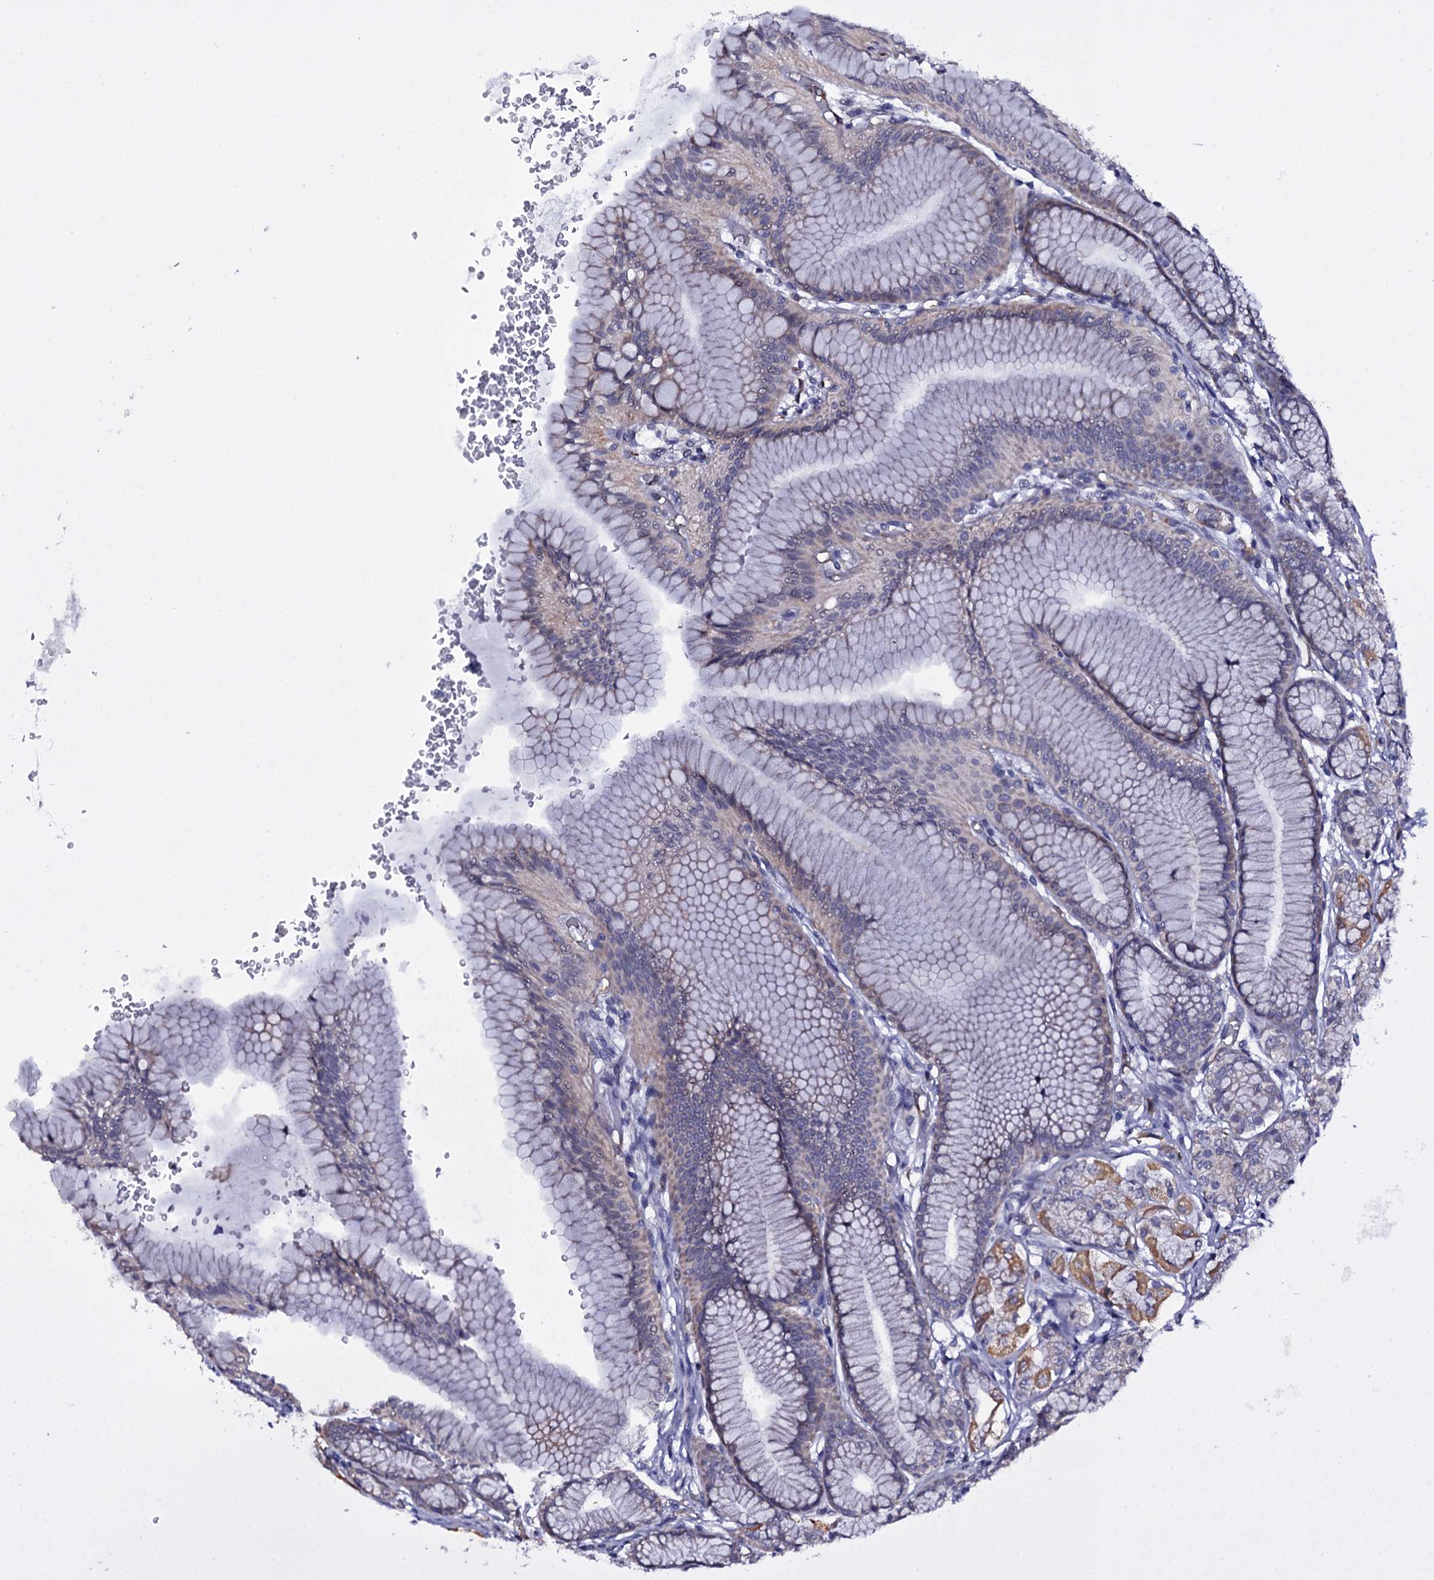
{"staining": {"intensity": "moderate", "quantity": "<25%", "location": "cytoplasmic/membranous"}, "tissue": "stomach", "cell_type": "Glandular cells", "image_type": "normal", "snomed": [{"axis": "morphology", "description": "Normal tissue, NOS"}, {"axis": "morphology", "description": "Adenocarcinoma, NOS"}, {"axis": "morphology", "description": "Adenocarcinoma, High grade"}, {"axis": "topography", "description": "Stomach, upper"}, {"axis": "topography", "description": "Stomach"}], "caption": "Protein analysis of unremarkable stomach reveals moderate cytoplasmic/membranous positivity in about <25% of glandular cells. (DAB (3,3'-diaminobenzidine) IHC, brown staining for protein, blue staining for nuclei).", "gene": "GAREM1", "patient": {"sex": "female", "age": 65}}